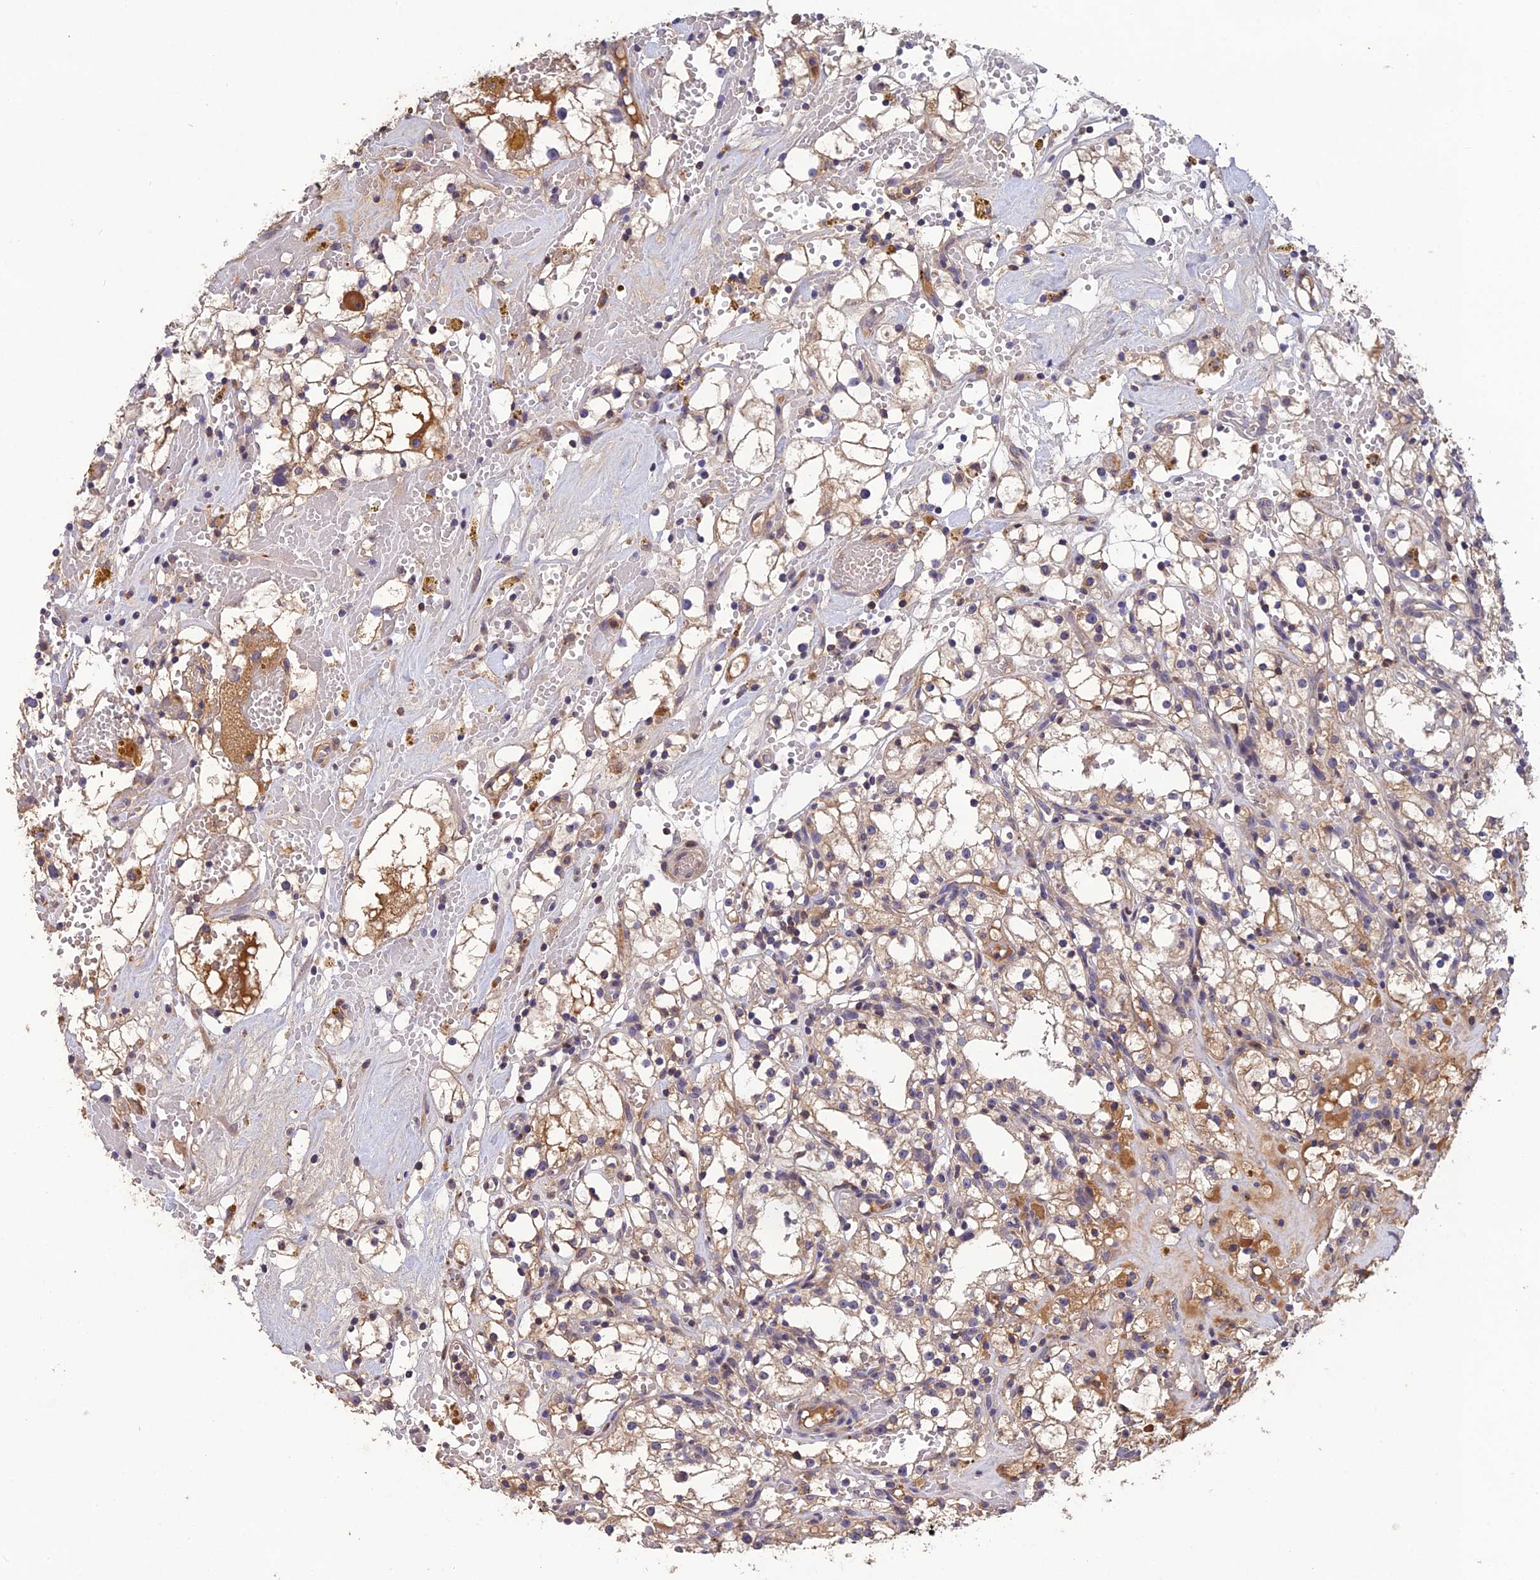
{"staining": {"intensity": "weak", "quantity": "<25%", "location": "cytoplasmic/membranous"}, "tissue": "renal cancer", "cell_type": "Tumor cells", "image_type": "cancer", "snomed": [{"axis": "morphology", "description": "Adenocarcinoma, NOS"}, {"axis": "topography", "description": "Kidney"}], "caption": "Renal cancer stained for a protein using immunohistochemistry demonstrates no staining tumor cells.", "gene": "SLC39A13", "patient": {"sex": "male", "age": 56}}